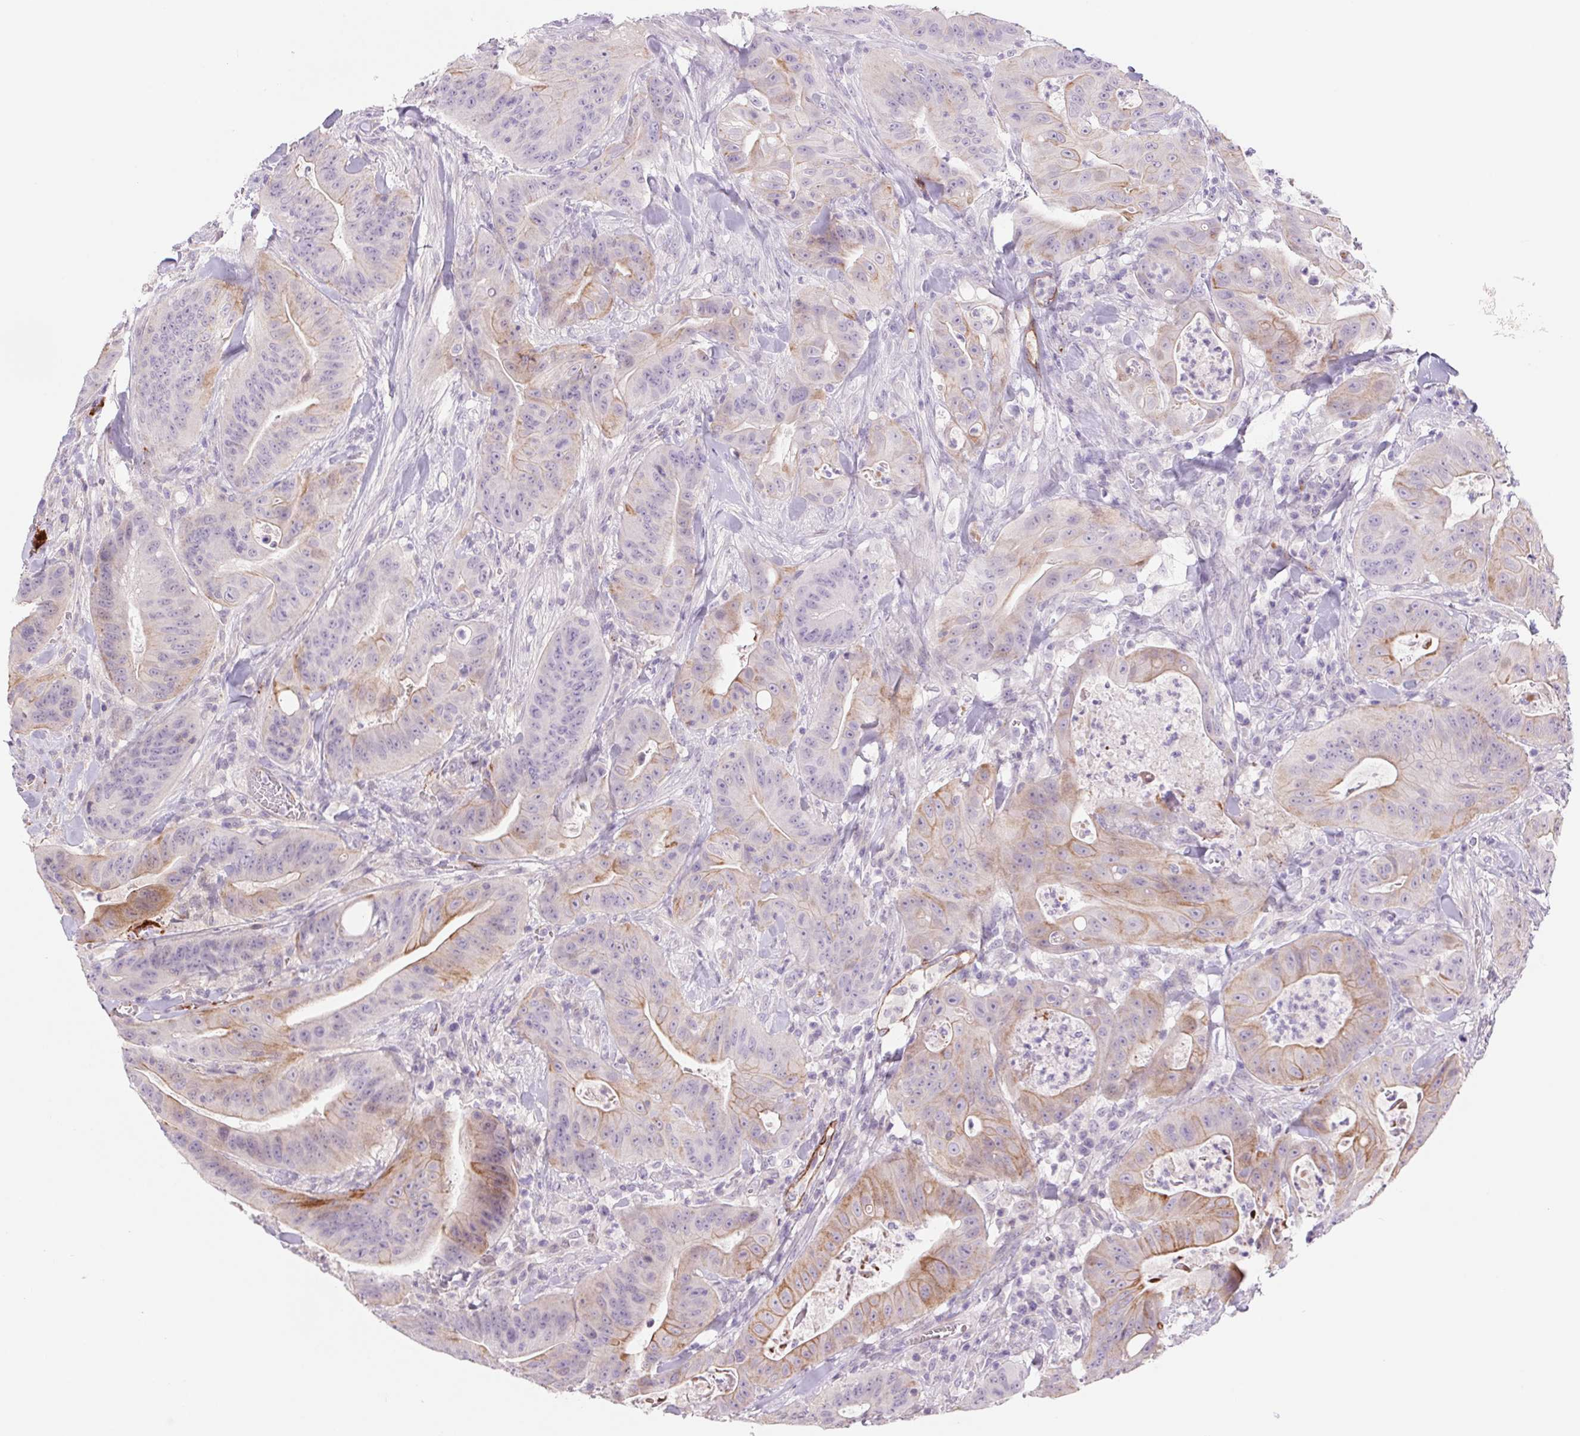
{"staining": {"intensity": "weak", "quantity": "<25%", "location": "cytoplasmic/membranous"}, "tissue": "colorectal cancer", "cell_type": "Tumor cells", "image_type": "cancer", "snomed": [{"axis": "morphology", "description": "Adenocarcinoma, NOS"}, {"axis": "topography", "description": "Colon"}], "caption": "This is an IHC photomicrograph of human colorectal cancer. There is no positivity in tumor cells.", "gene": "MS4A13", "patient": {"sex": "male", "age": 33}}